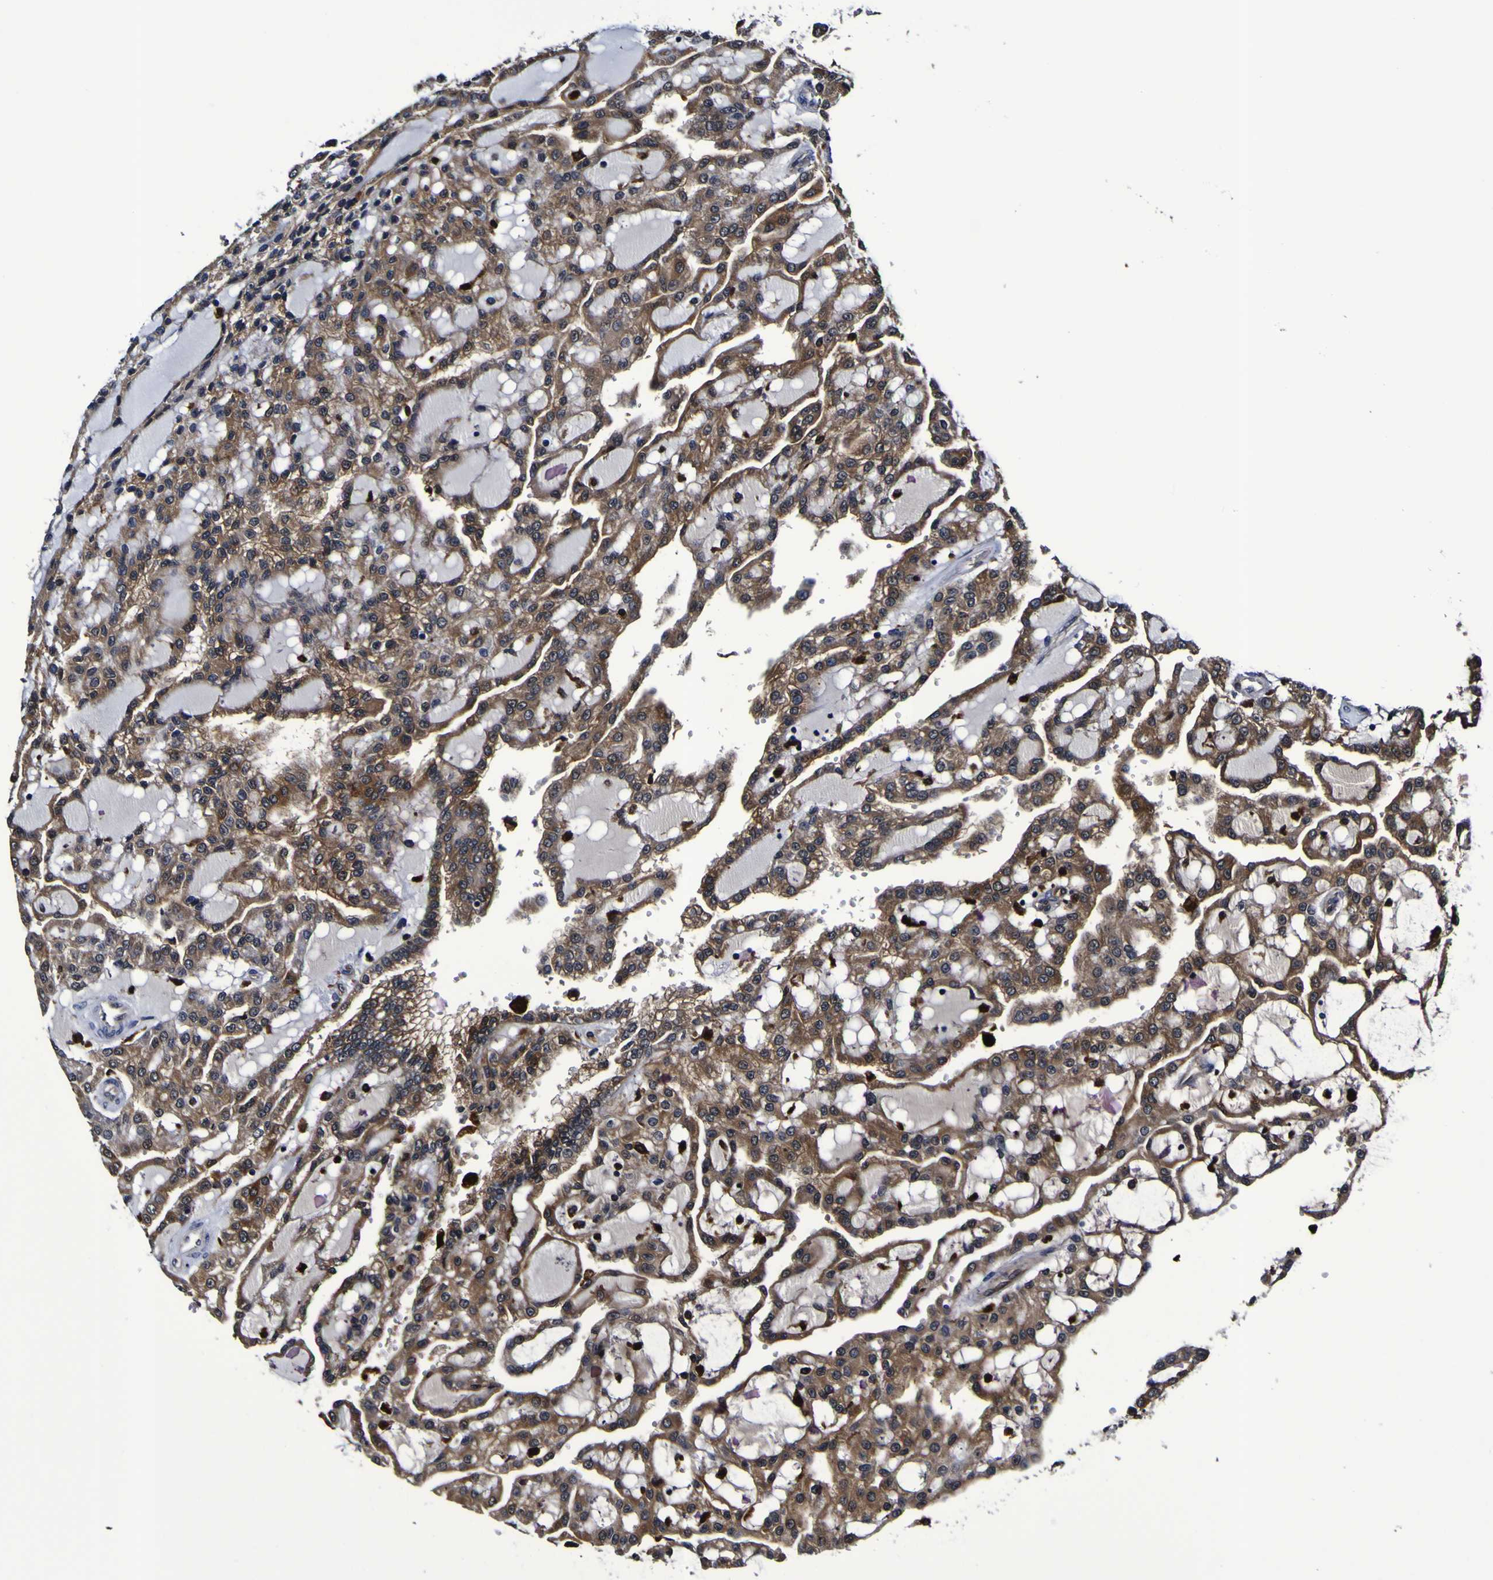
{"staining": {"intensity": "moderate", "quantity": ">75%", "location": "cytoplasmic/membranous"}, "tissue": "renal cancer", "cell_type": "Tumor cells", "image_type": "cancer", "snomed": [{"axis": "morphology", "description": "Adenocarcinoma, NOS"}, {"axis": "topography", "description": "Kidney"}], "caption": "Immunohistochemical staining of renal cancer (adenocarcinoma) reveals moderate cytoplasmic/membranous protein positivity in approximately >75% of tumor cells.", "gene": "GPX1", "patient": {"sex": "male", "age": 63}}